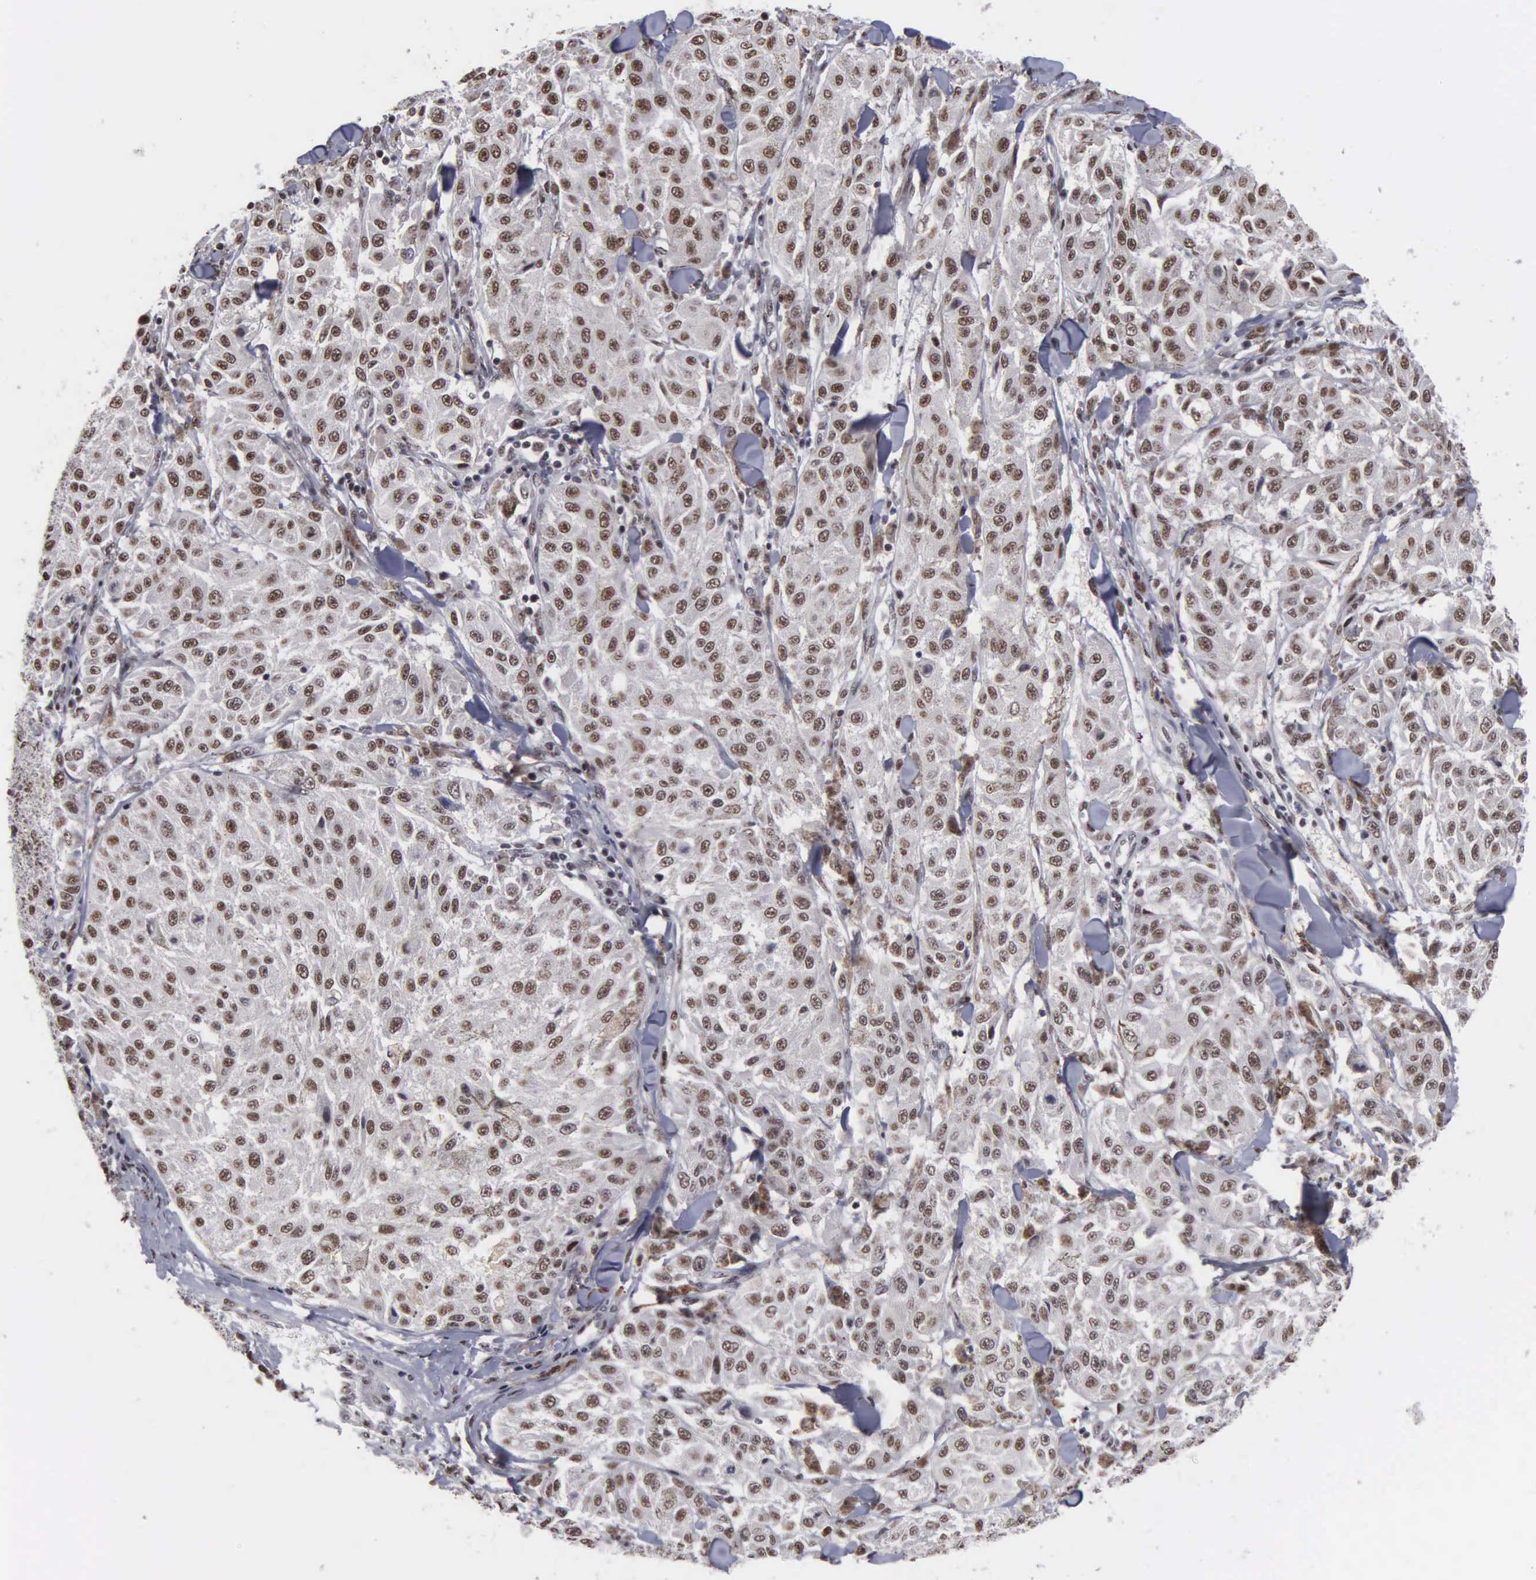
{"staining": {"intensity": "moderate", "quantity": ">75%", "location": "nuclear"}, "tissue": "melanoma", "cell_type": "Tumor cells", "image_type": "cancer", "snomed": [{"axis": "morphology", "description": "Malignant melanoma, NOS"}, {"axis": "topography", "description": "Skin"}], "caption": "The histopathology image exhibits immunohistochemical staining of malignant melanoma. There is moderate nuclear expression is seen in about >75% of tumor cells.", "gene": "KIAA0586", "patient": {"sex": "female", "age": 64}}